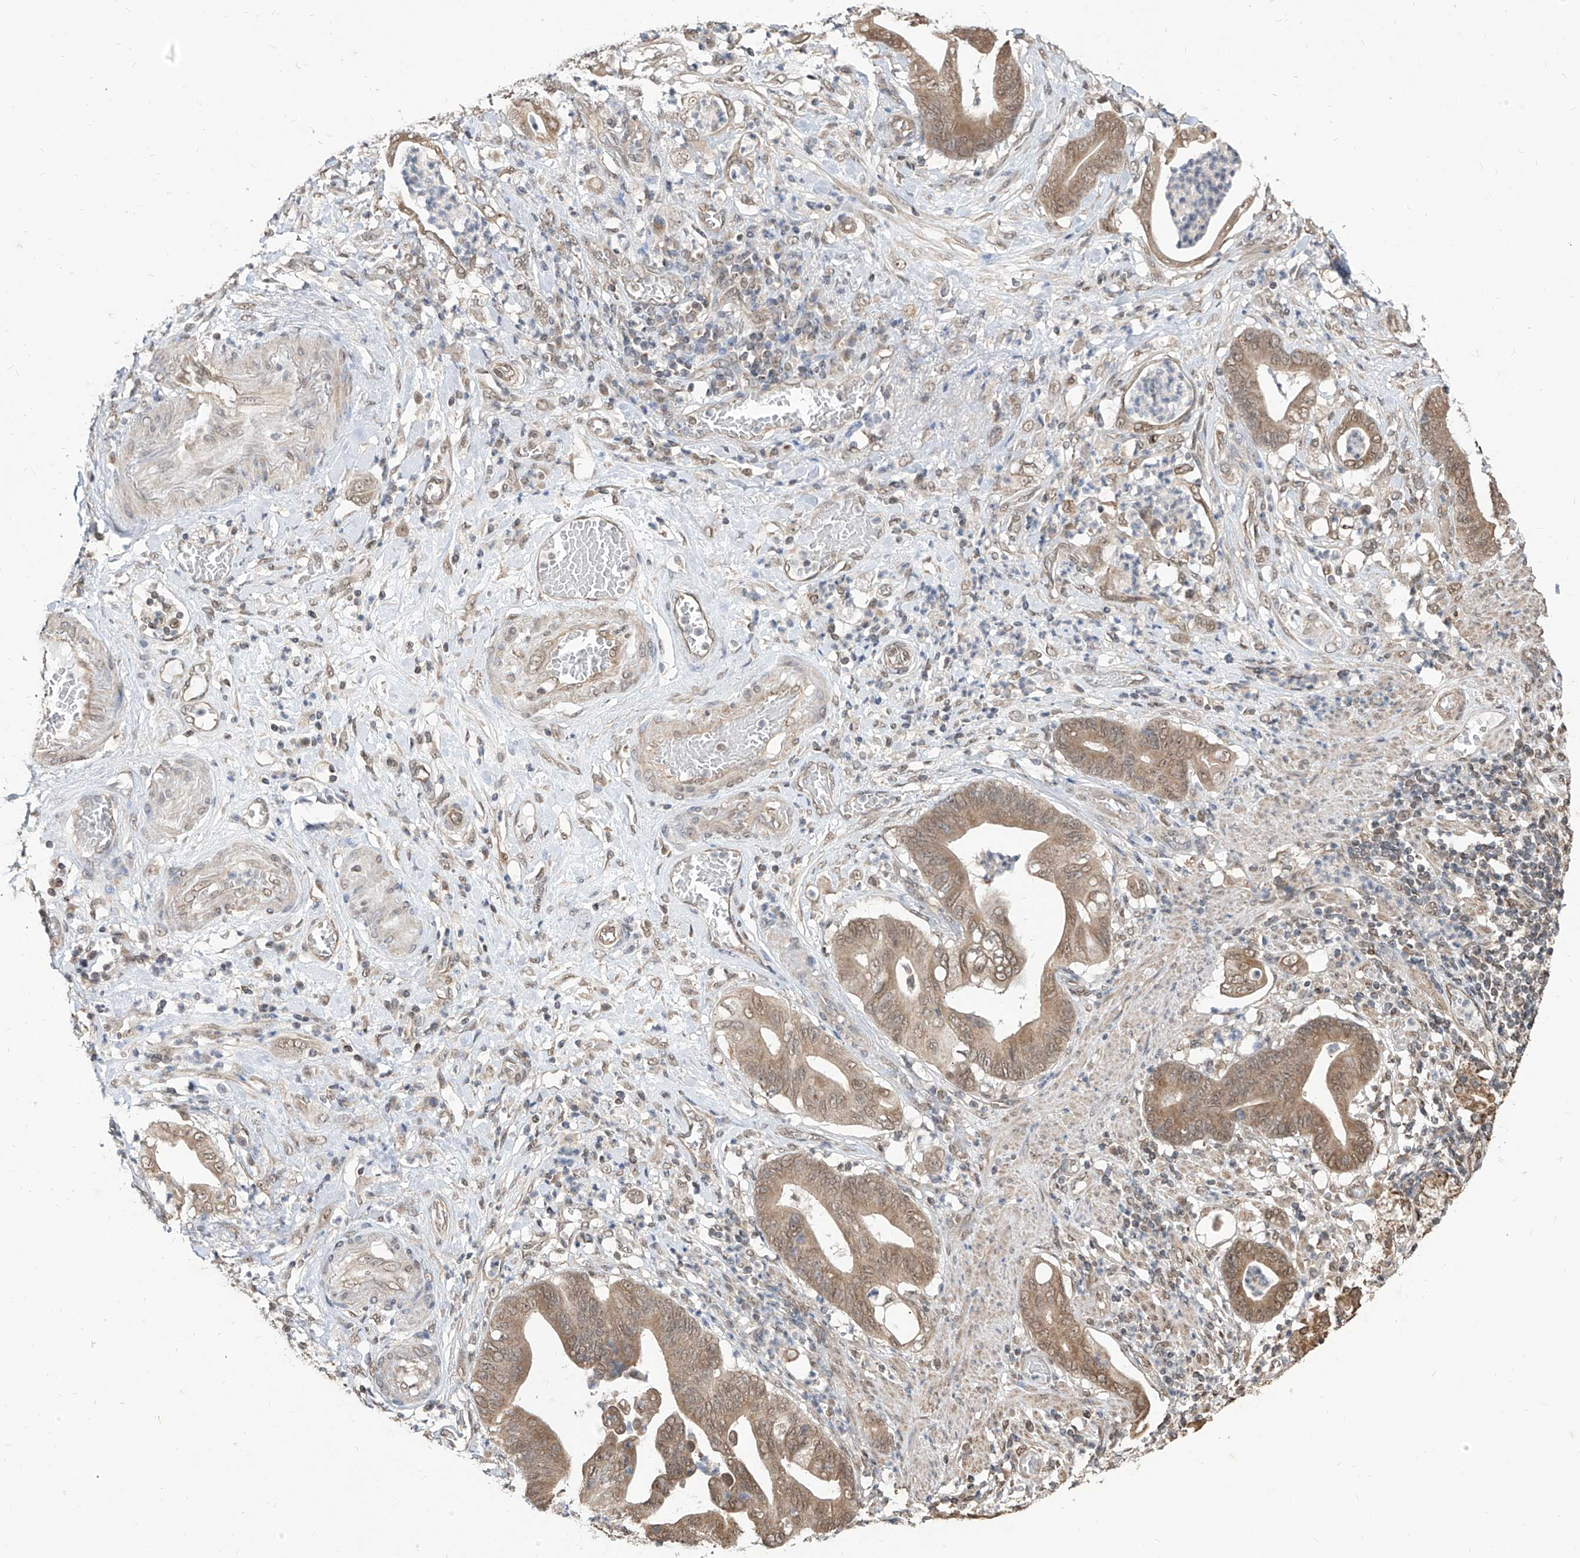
{"staining": {"intensity": "moderate", "quantity": ">75%", "location": "cytoplasmic/membranous,nuclear"}, "tissue": "stomach cancer", "cell_type": "Tumor cells", "image_type": "cancer", "snomed": [{"axis": "morphology", "description": "Adenocarcinoma, NOS"}, {"axis": "topography", "description": "Stomach"}], "caption": "A brown stain labels moderate cytoplasmic/membranous and nuclear expression of a protein in stomach cancer (adenocarcinoma) tumor cells. The staining was performed using DAB (3,3'-diaminobenzidine), with brown indicating positive protein expression. Nuclei are stained blue with hematoxylin.", "gene": "C8orf82", "patient": {"sex": "female", "age": 73}}